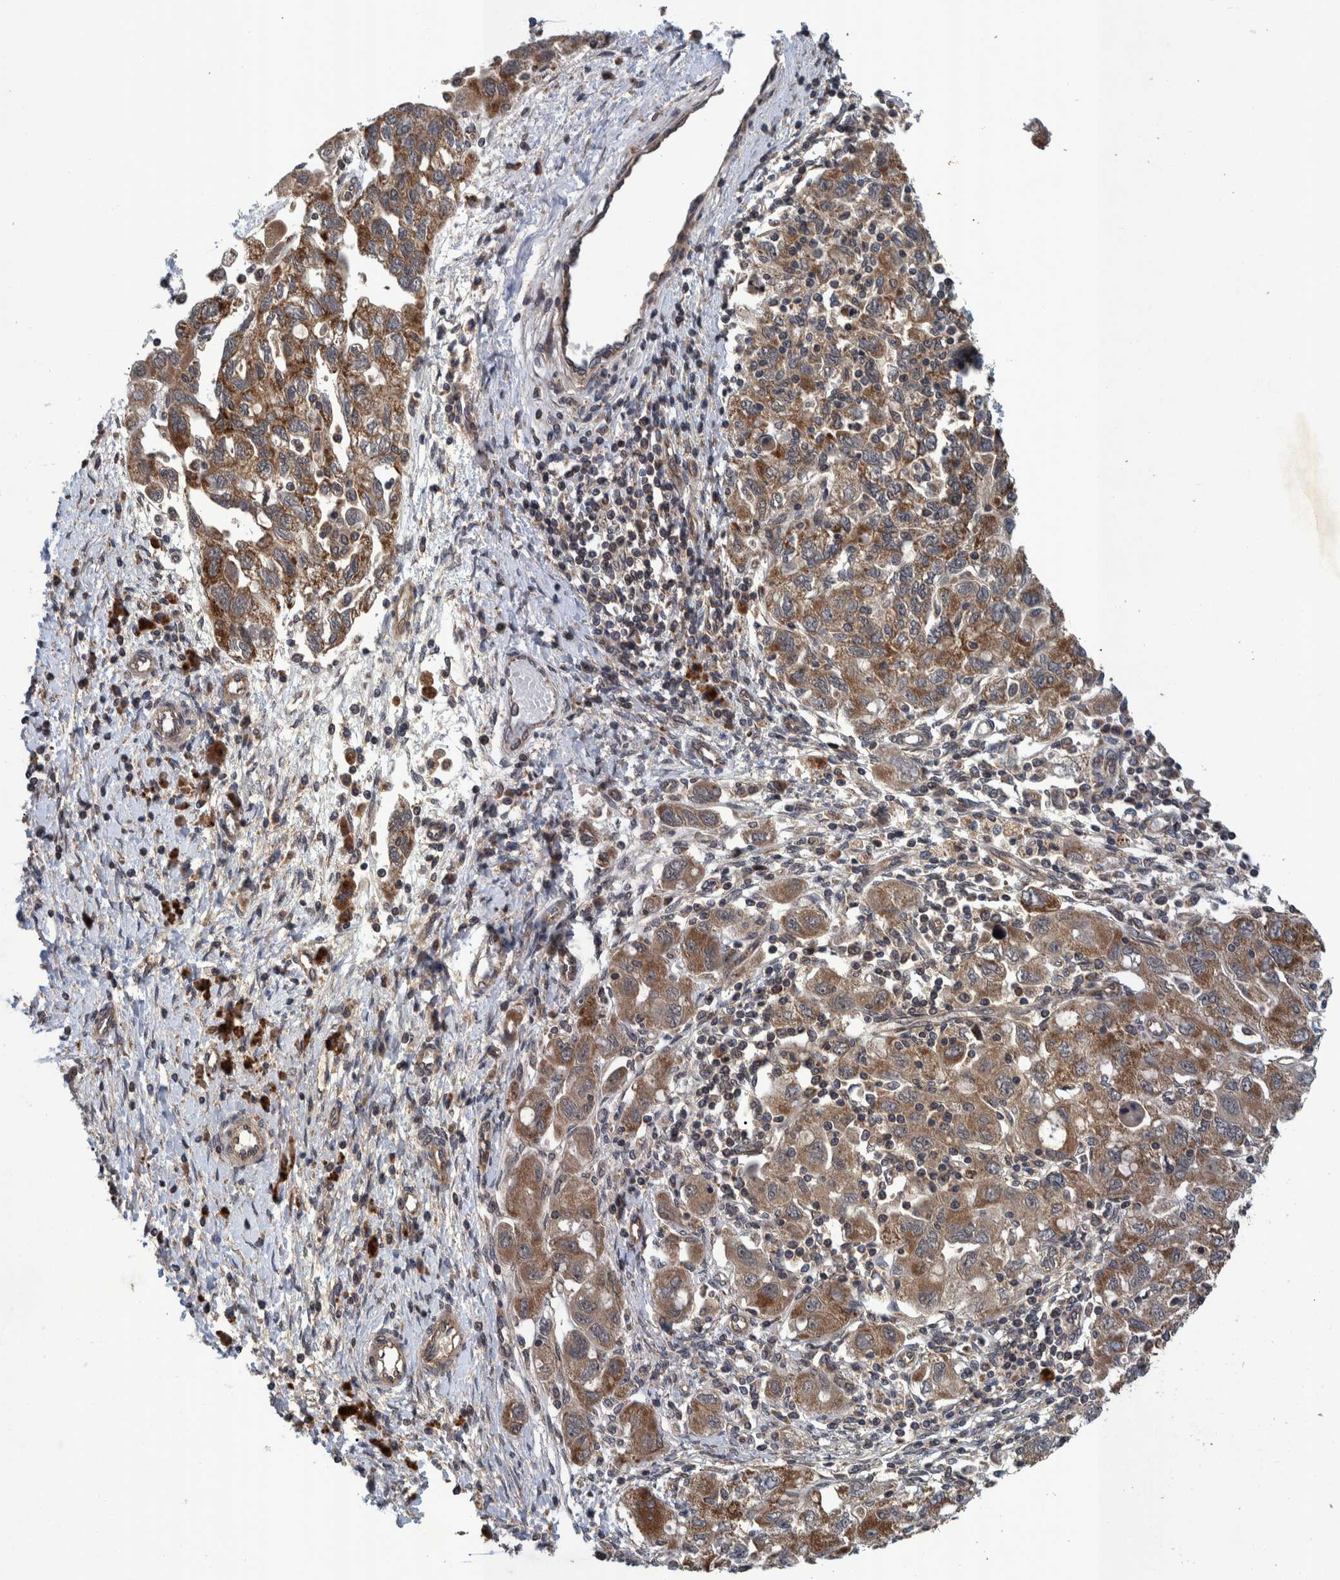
{"staining": {"intensity": "moderate", "quantity": ">75%", "location": "cytoplasmic/membranous"}, "tissue": "ovarian cancer", "cell_type": "Tumor cells", "image_type": "cancer", "snomed": [{"axis": "morphology", "description": "Carcinoma, NOS"}, {"axis": "morphology", "description": "Cystadenocarcinoma, serous, NOS"}, {"axis": "topography", "description": "Ovary"}], "caption": "Human serous cystadenocarcinoma (ovarian) stained with a protein marker demonstrates moderate staining in tumor cells.", "gene": "MRPS7", "patient": {"sex": "female", "age": 69}}